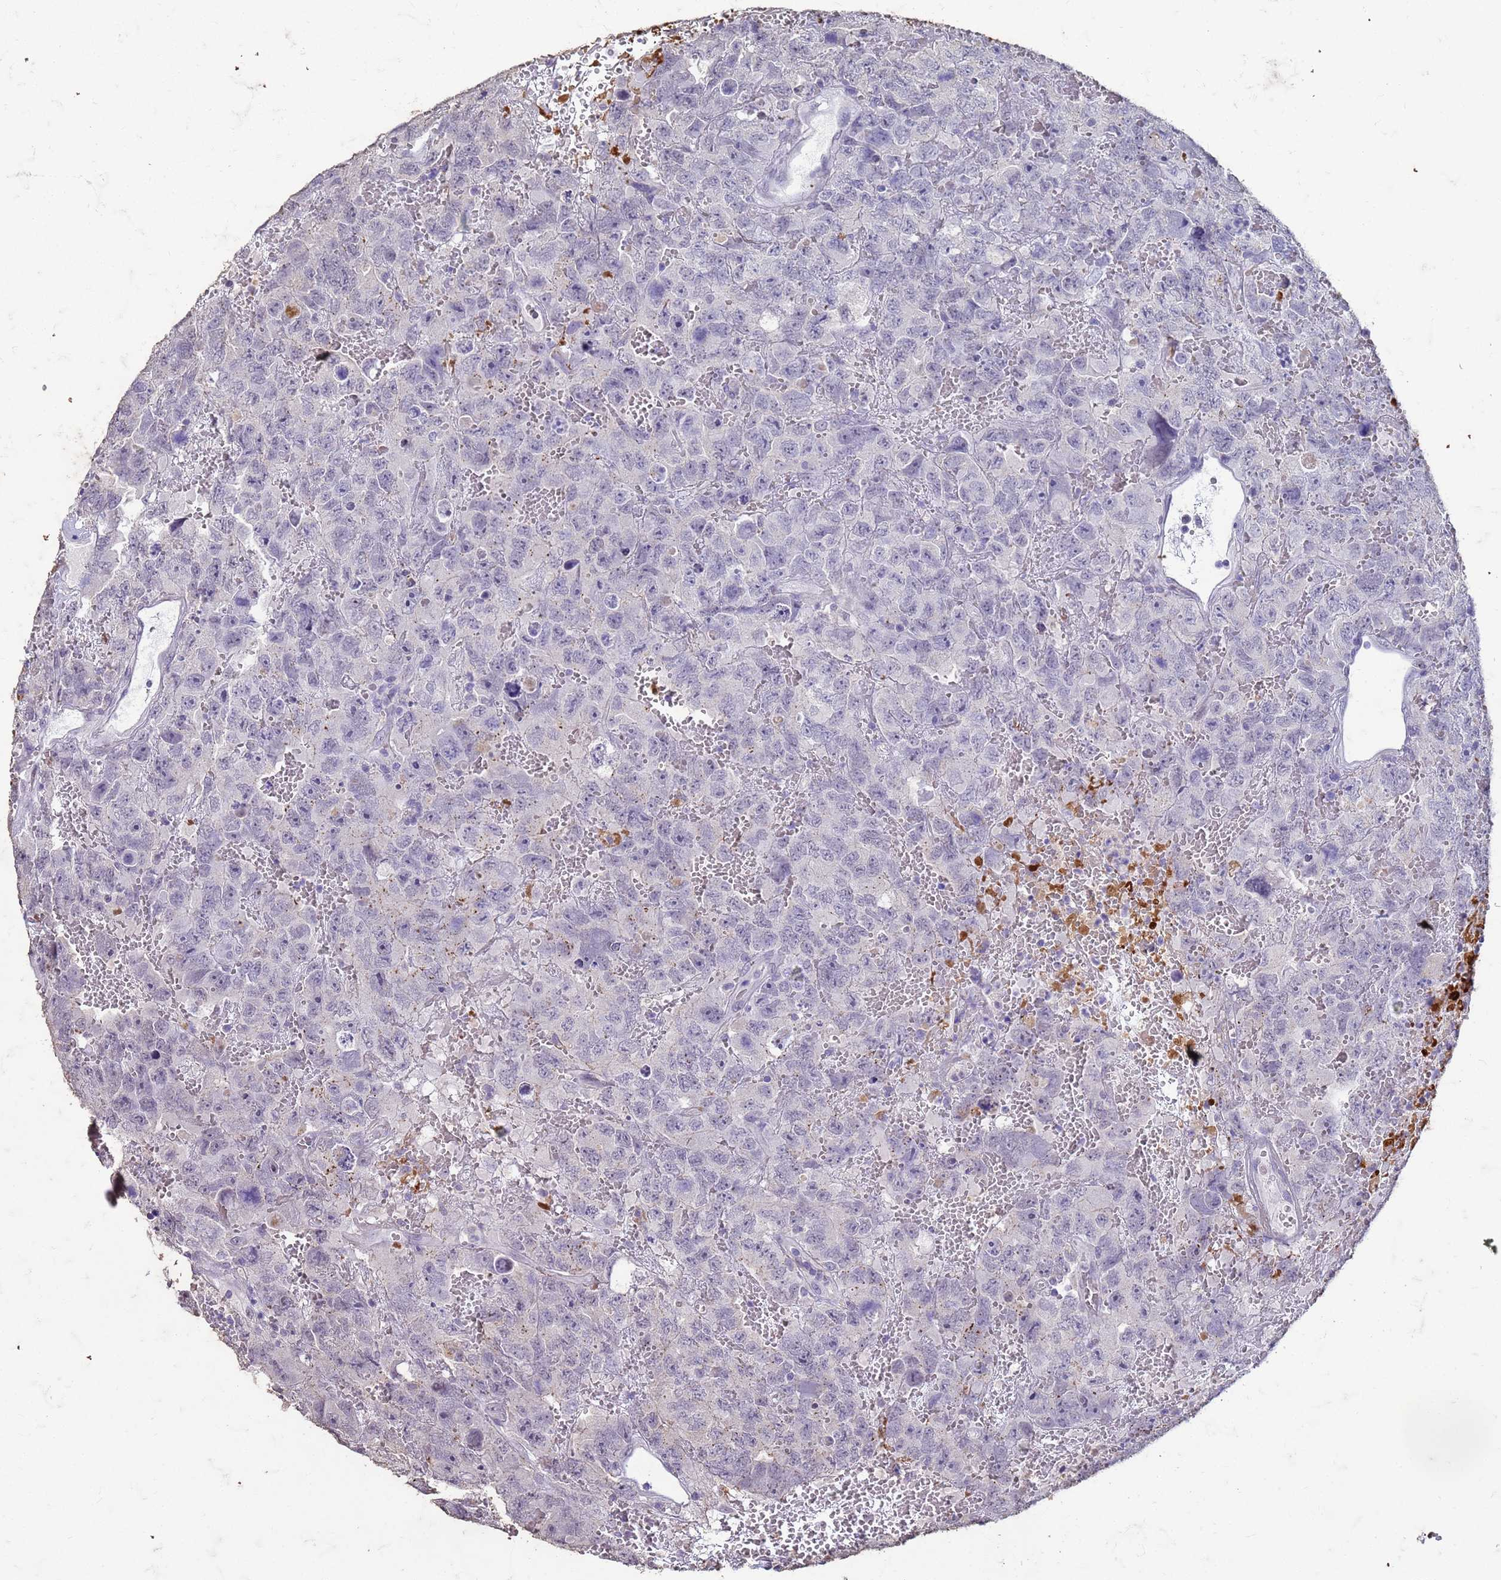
{"staining": {"intensity": "negative", "quantity": "none", "location": "none"}, "tissue": "testis cancer", "cell_type": "Tumor cells", "image_type": "cancer", "snomed": [{"axis": "morphology", "description": "Carcinoma, Embryonal, NOS"}, {"axis": "topography", "description": "Testis"}], "caption": "Embryonal carcinoma (testis) was stained to show a protein in brown. There is no significant staining in tumor cells. (Brightfield microscopy of DAB immunohistochemistry (IHC) at high magnification).", "gene": "SLC25A15", "patient": {"sex": "male", "age": 45}}